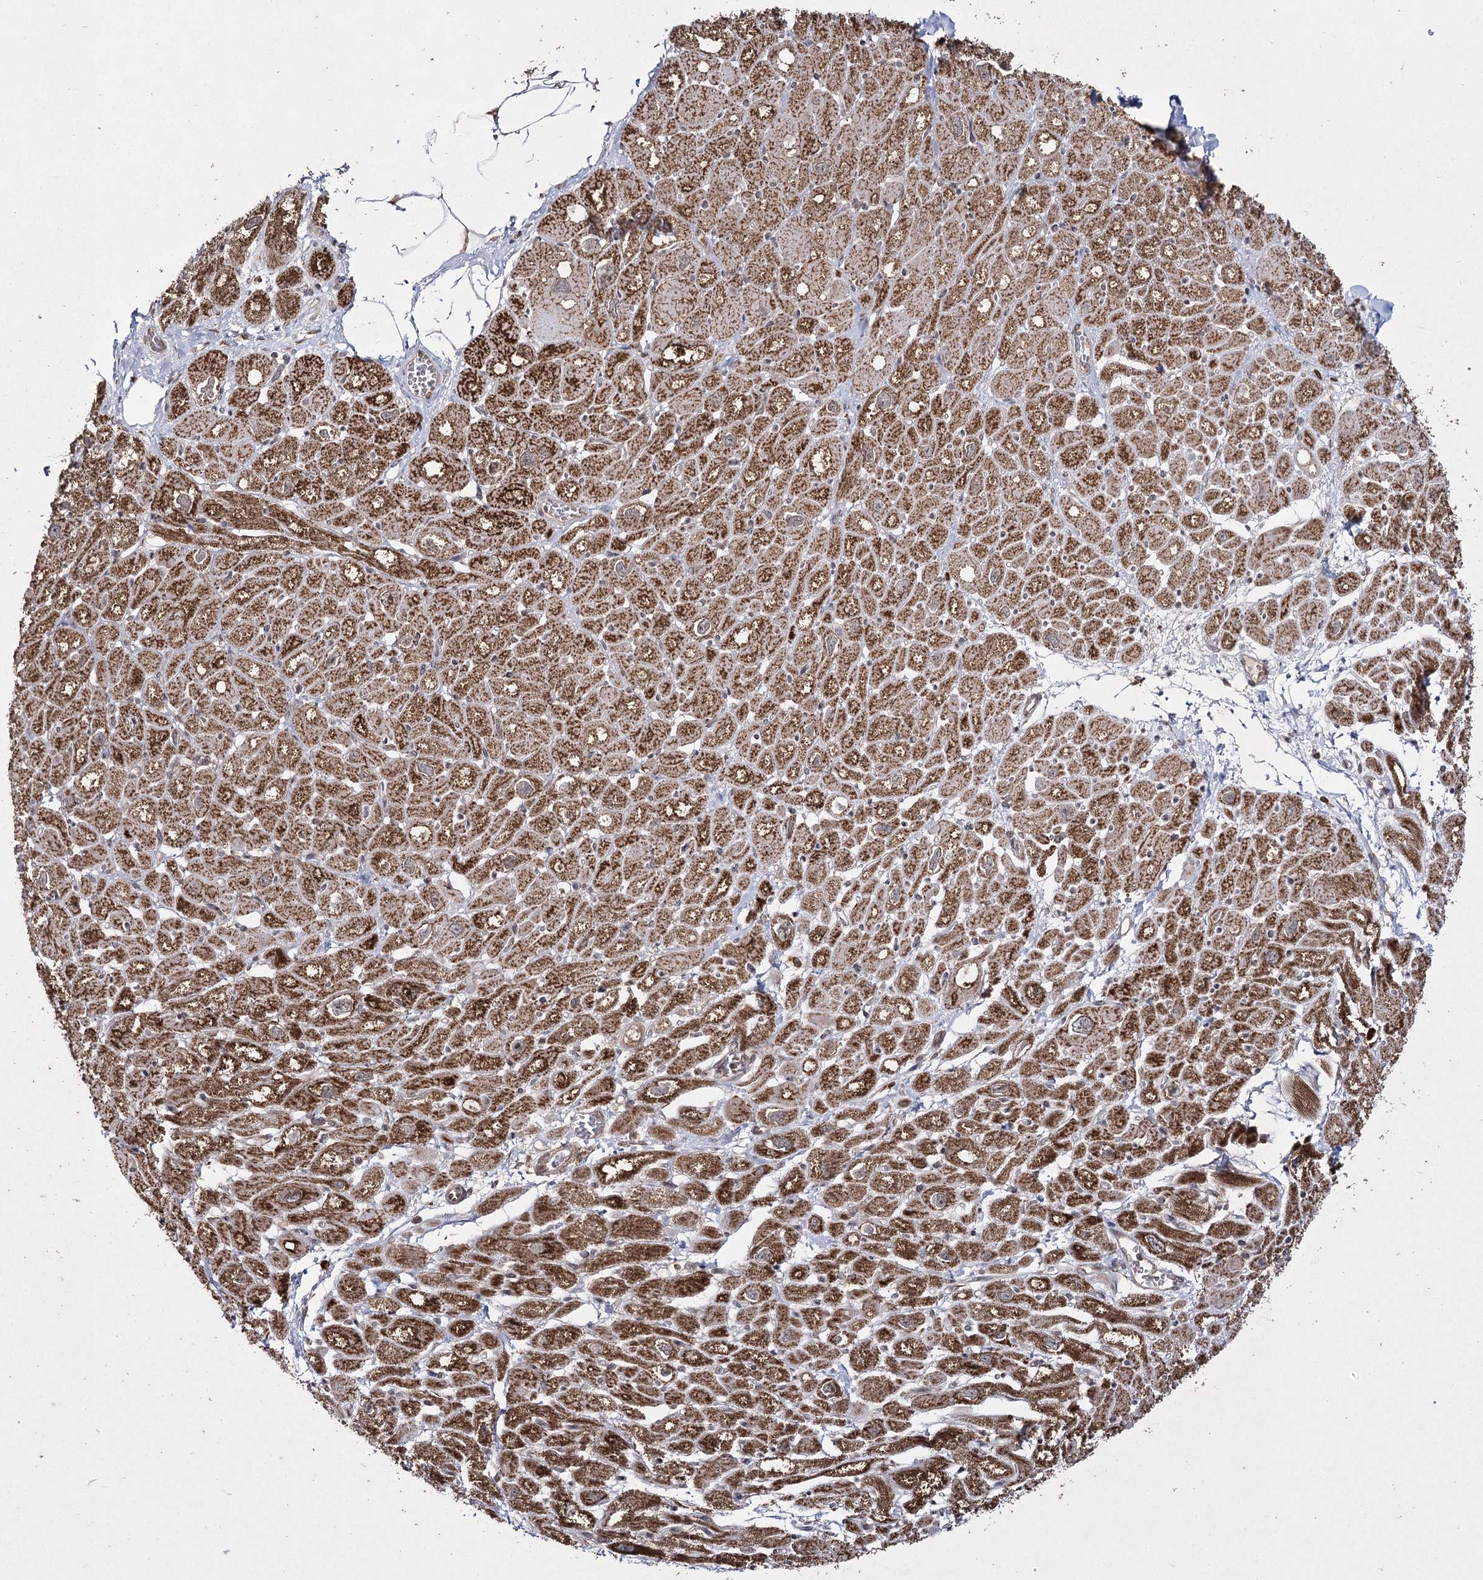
{"staining": {"intensity": "moderate", "quantity": ">75%", "location": "cytoplasmic/membranous"}, "tissue": "heart muscle", "cell_type": "Cardiomyocytes", "image_type": "normal", "snomed": [{"axis": "morphology", "description": "Normal tissue, NOS"}, {"axis": "topography", "description": "Heart"}], "caption": "Brown immunohistochemical staining in unremarkable human heart muscle reveals moderate cytoplasmic/membranous positivity in about >75% of cardiomyocytes. The staining was performed using DAB (3,3'-diaminobenzidine), with brown indicating positive protein expression. Nuclei are stained blue with hematoxylin.", "gene": "TRNT1", "patient": {"sex": "male", "age": 50}}